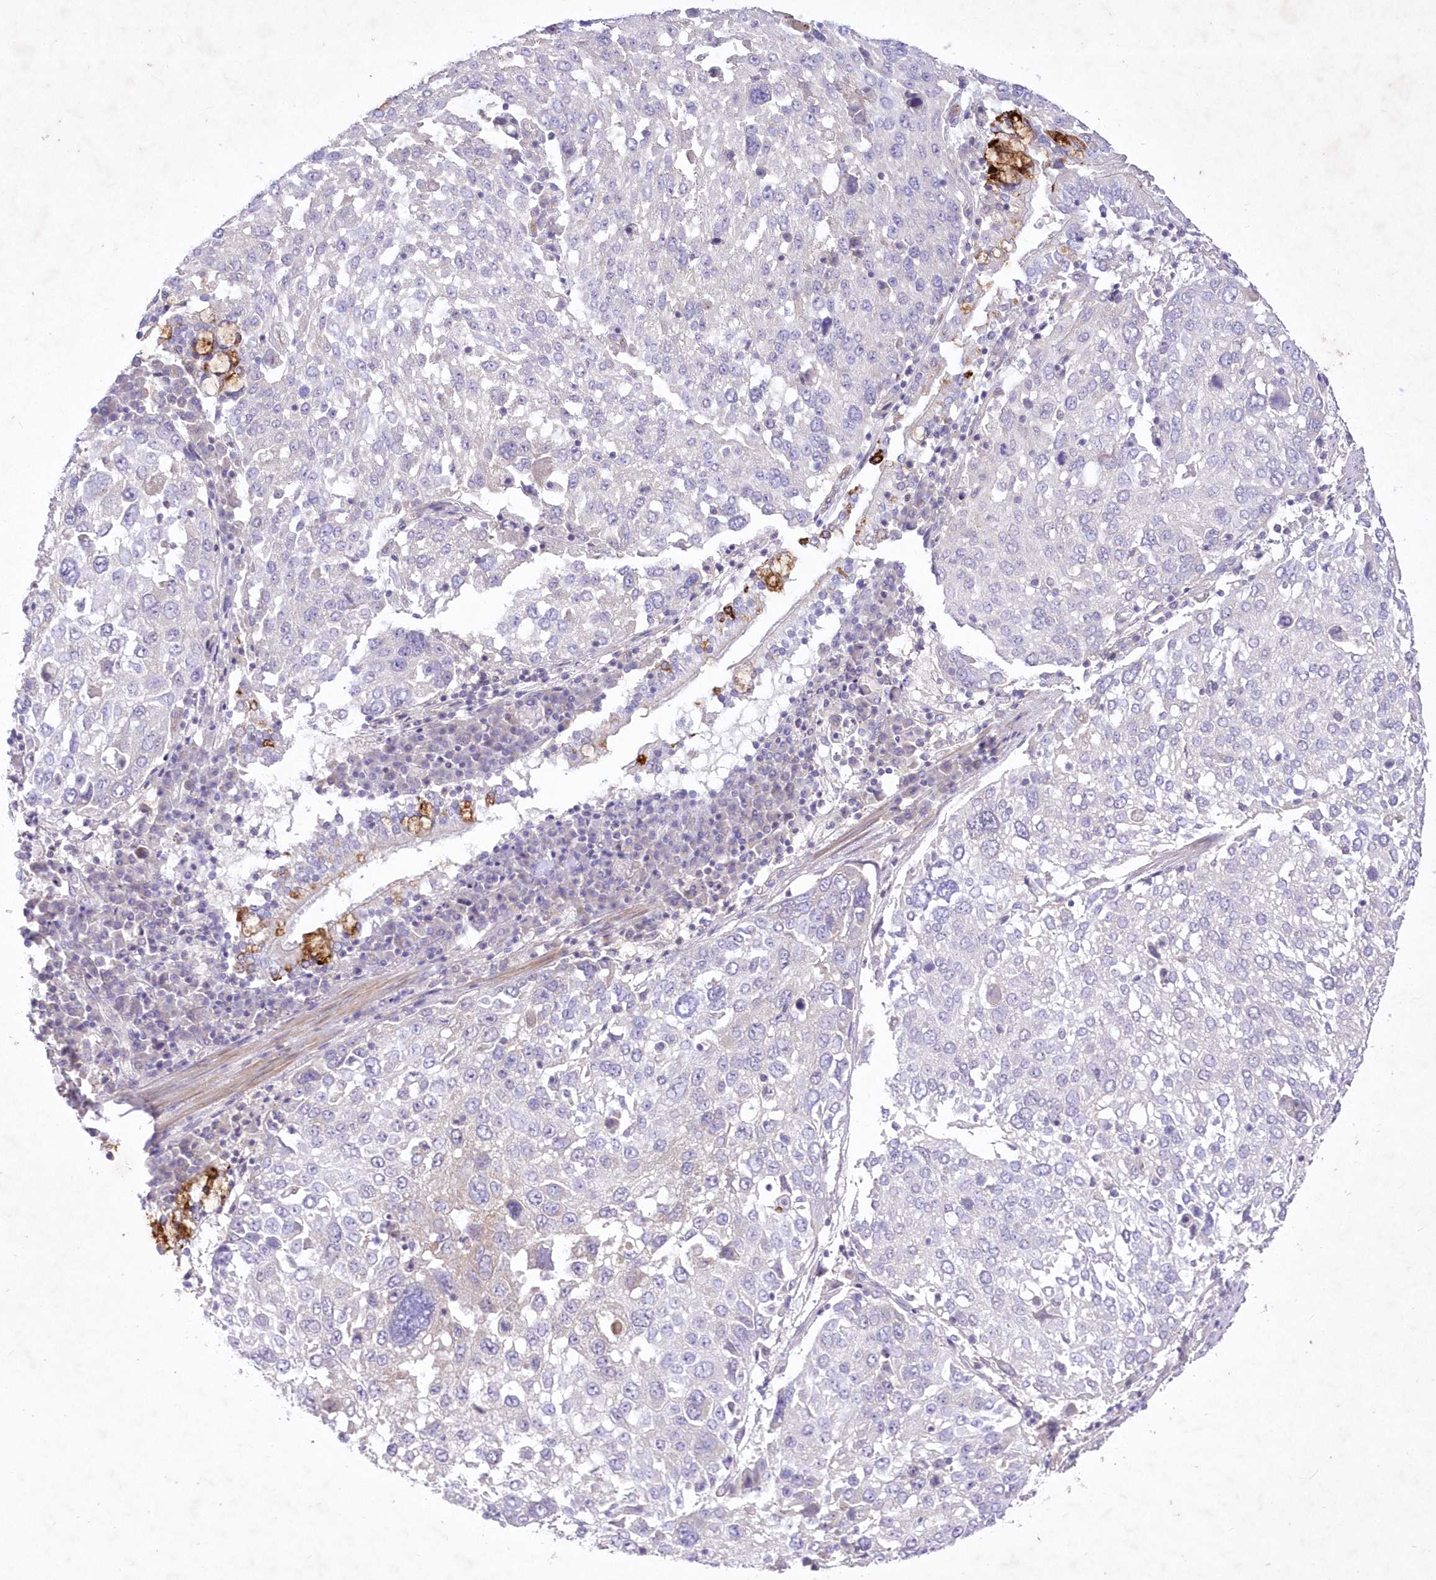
{"staining": {"intensity": "negative", "quantity": "none", "location": "none"}, "tissue": "lung cancer", "cell_type": "Tumor cells", "image_type": "cancer", "snomed": [{"axis": "morphology", "description": "Squamous cell carcinoma, NOS"}, {"axis": "topography", "description": "Lung"}], "caption": "Lung squamous cell carcinoma was stained to show a protein in brown. There is no significant expression in tumor cells.", "gene": "ITSN2", "patient": {"sex": "male", "age": 65}}